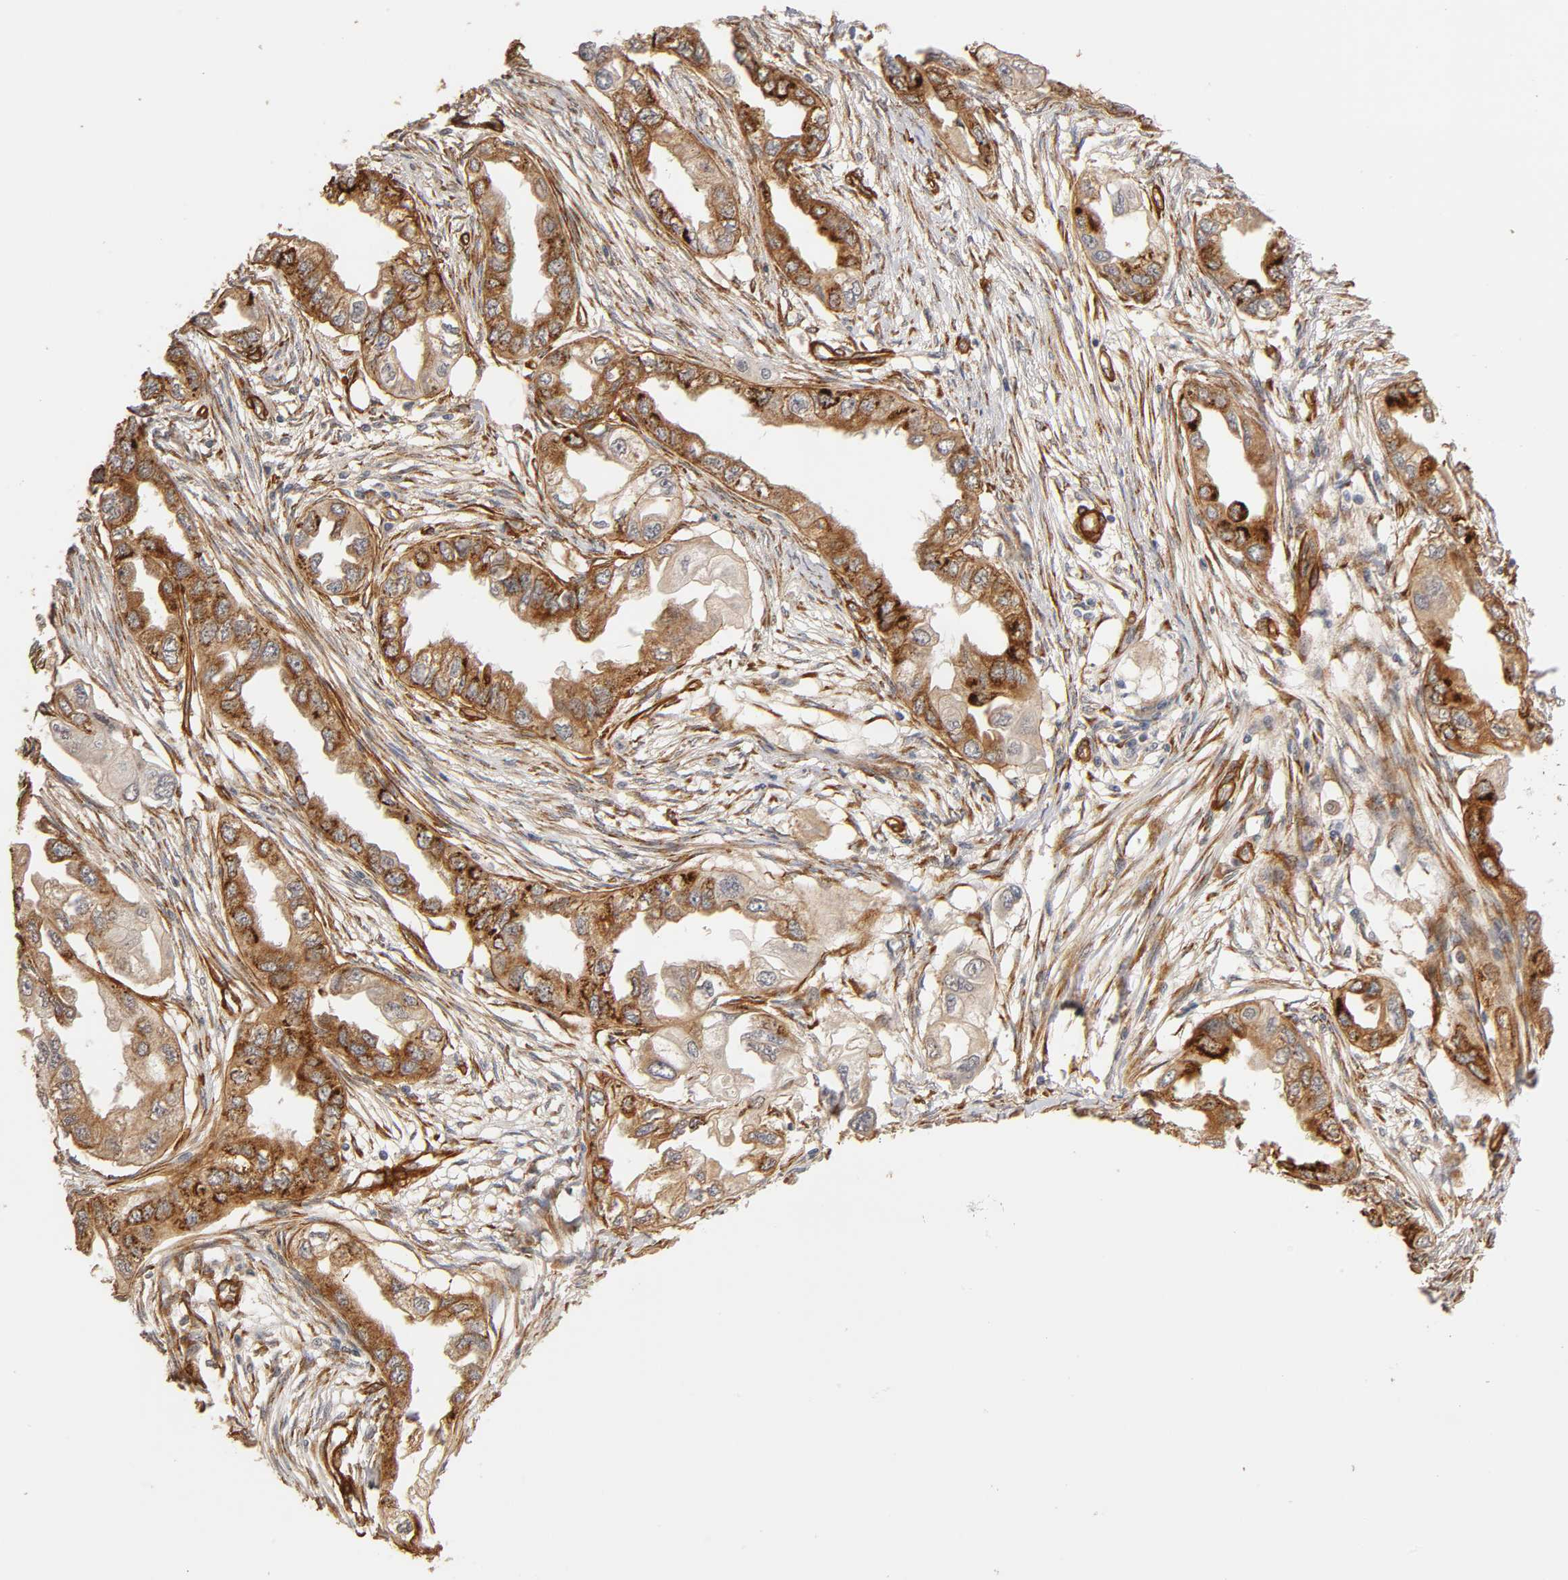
{"staining": {"intensity": "moderate", "quantity": ">75%", "location": "cytoplasmic/membranous"}, "tissue": "endometrial cancer", "cell_type": "Tumor cells", "image_type": "cancer", "snomed": [{"axis": "morphology", "description": "Adenocarcinoma, NOS"}, {"axis": "topography", "description": "Endometrium"}], "caption": "Immunohistochemical staining of human endometrial cancer displays medium levels of moderate cytoplasmic/membranous positivity in approximately >75% of tumor cells.", "gene": "LAMB1", "patient": {"sex": "female", "age": 67}}